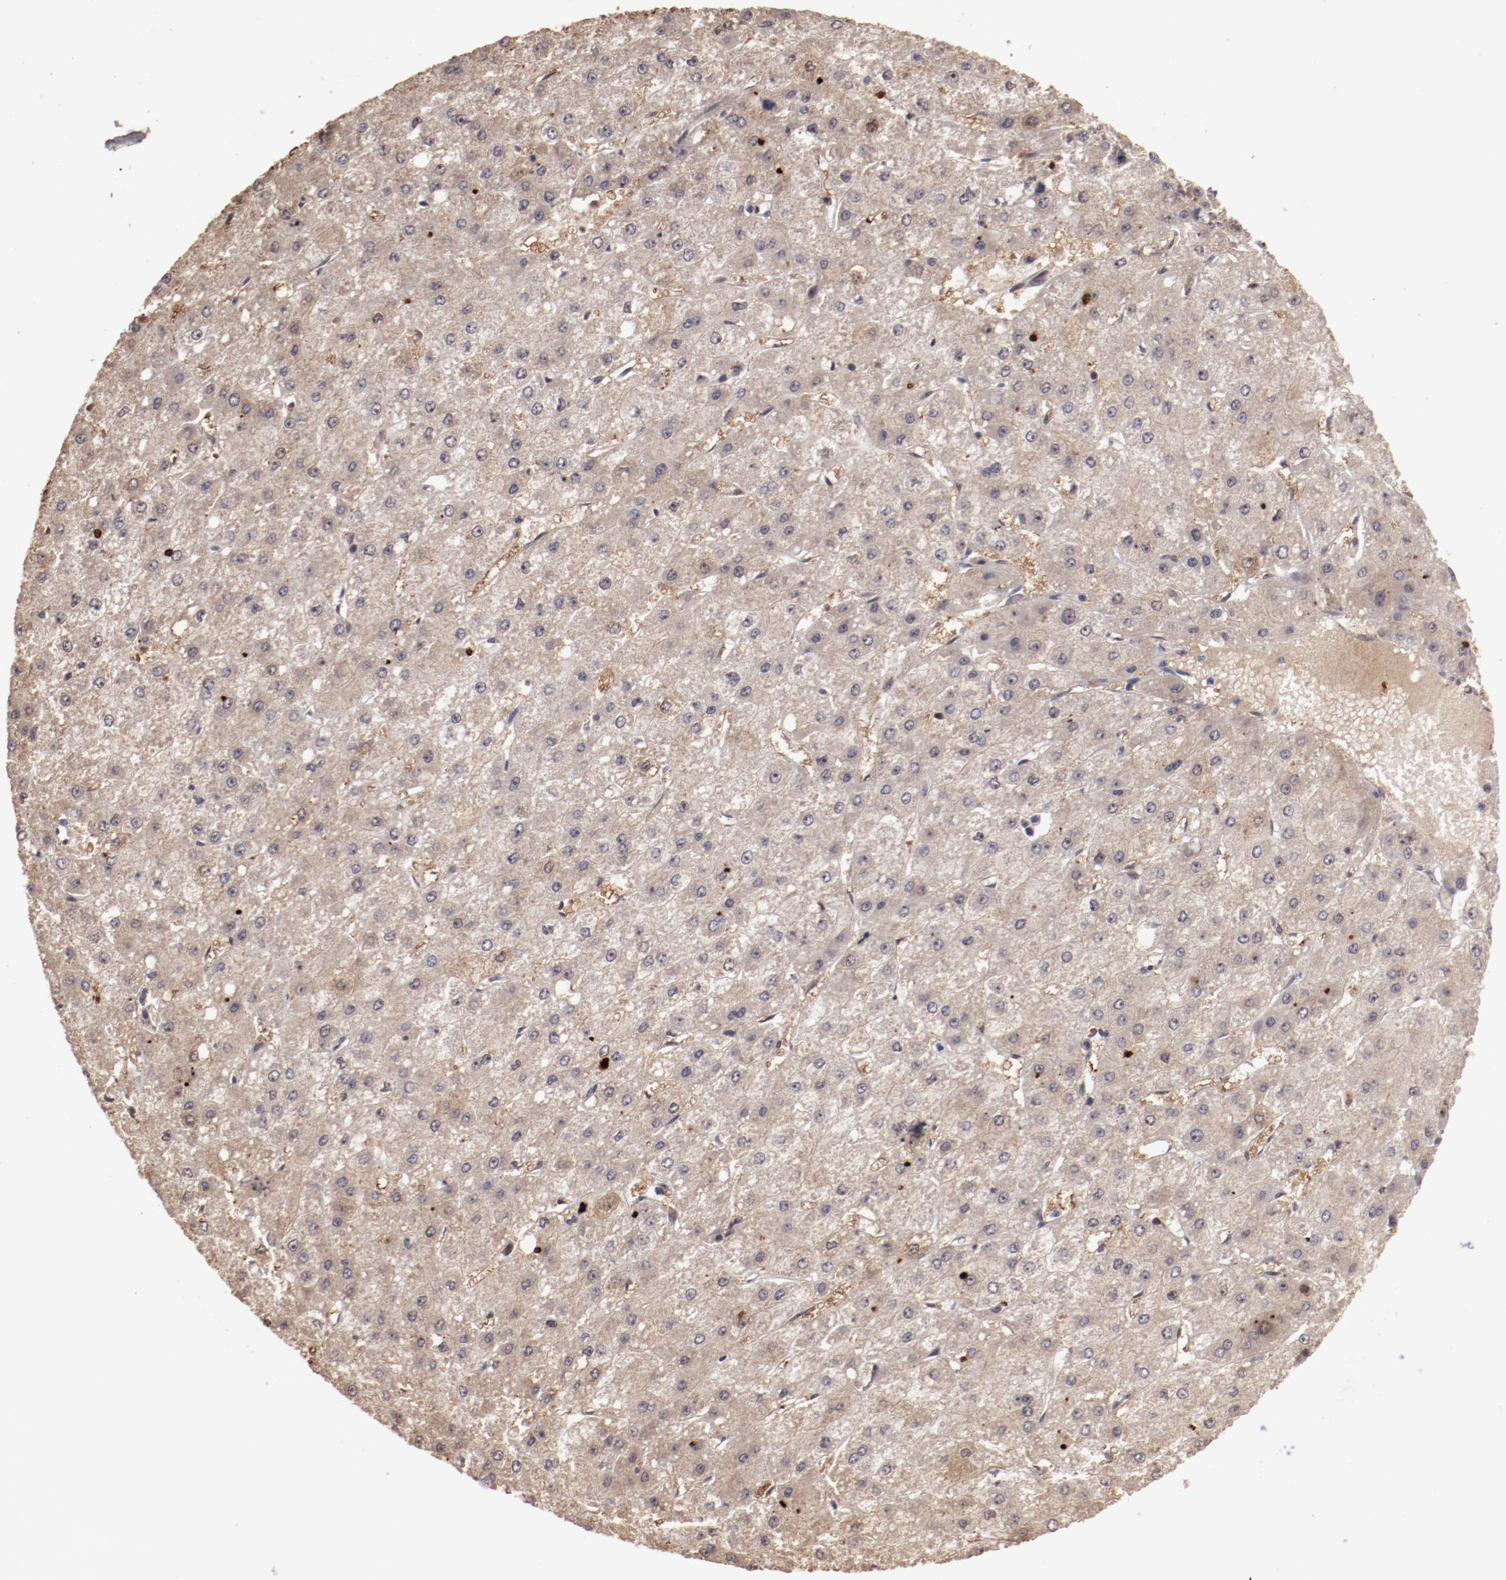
{"staining": {"intensity": "weak", "quantity": ">75%", "location": "cytoplasmic/membranous"}, "tissue": "liver cancer", "cell_type": "Tumor cells", "image_type": "cancer", "snomed": [{"axis": "morphology", "description": "Carcinoma, Hepatocellular, NOS"}, {"axis": "topography", "description": "Liver"}], "caption": "Immunohistochemistry (IHC) histopathology image of hepatocellular carcinoma (liver) stained for a protein (brown), which reveals low levels of weak cytoplasmic/membranous expression in about >75% of tumor cells.", "gene": "DDX24", "patient": {"sex": "female", "age": 52}}